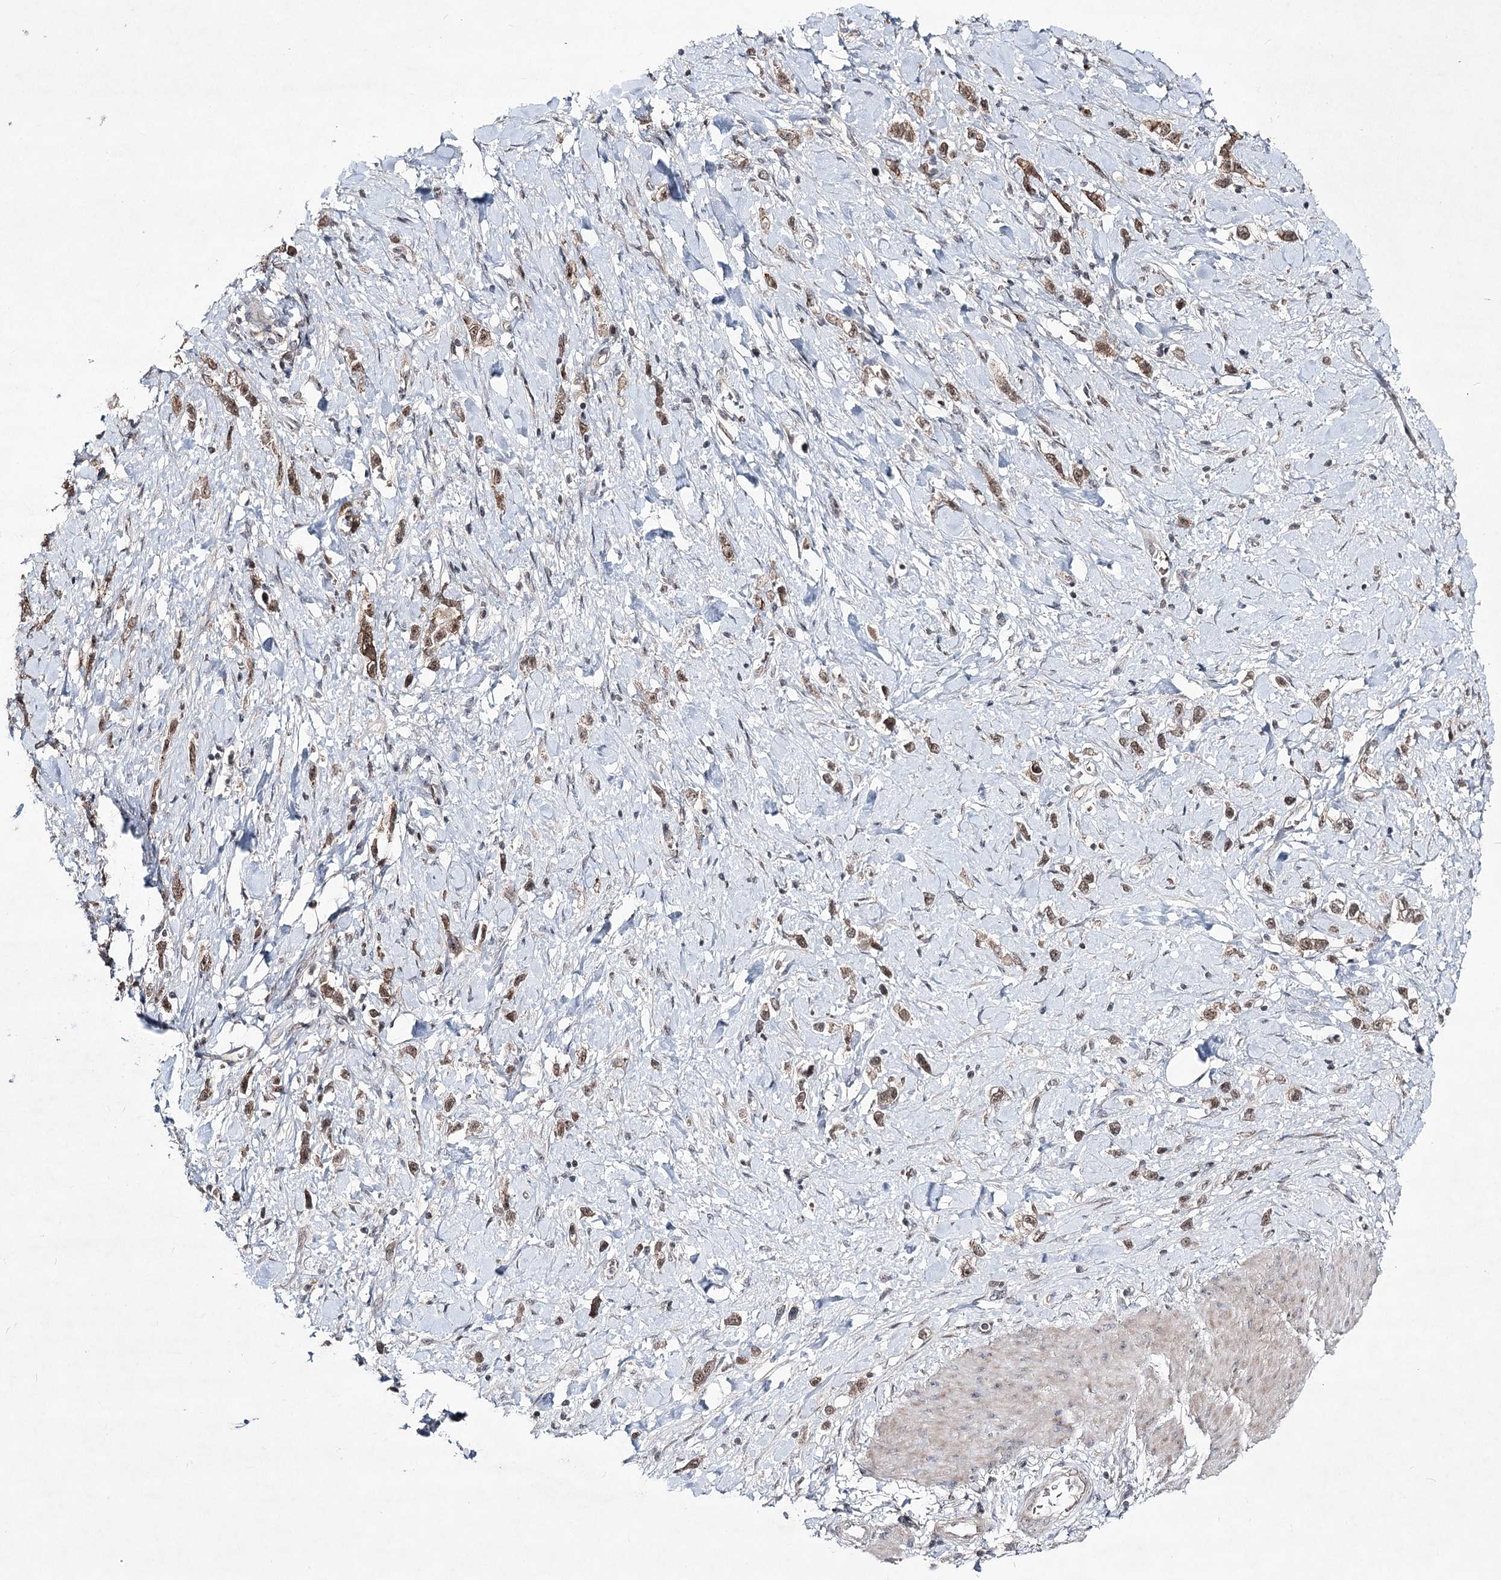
{"staining": {"intensity": "moderate", "quantity": ">75%", "location": "nuclear"}, "tissue": "stomach cancer", "cell_type": "Tumor cells", "image_type": "cancer", "snomed": [{"axis": "morphology", "description": "Normal tissue, NOS"}, {"axis": "morphology", "description": "Adenocarcinoma, NOS"}, {"axis": "topography", "description": "Stomach, upper"}, {"axis": "topography", "description": "Stomach"}], "caption": "Brown immunohistochemical staining in stomach cancer exhibits moderate nuclear expression in about >75% of tumor cells.", "gene": "HOXC11", "patient": {"sex": "female", "age": 65}}